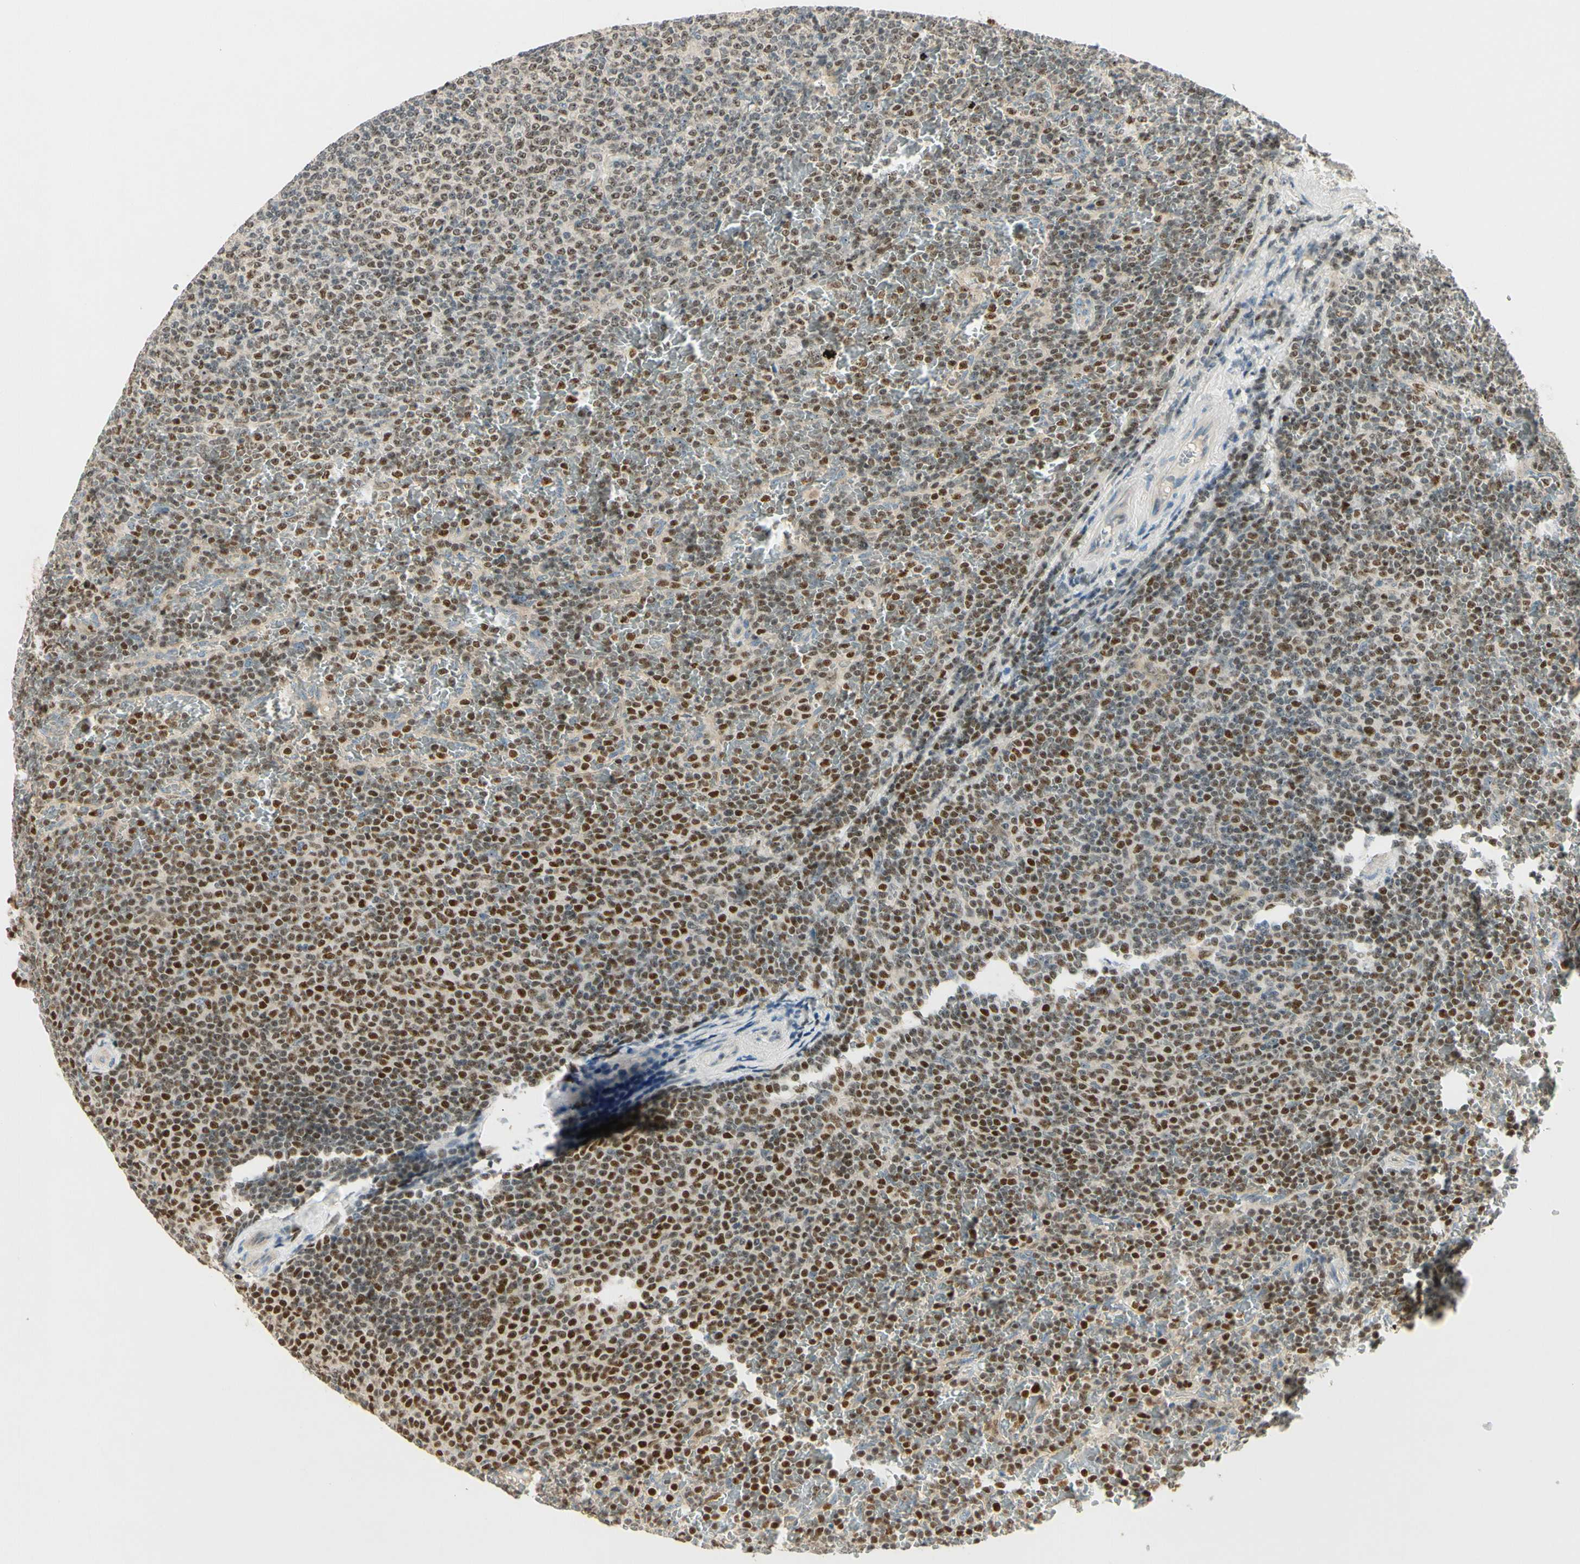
{"staining": {"intensity": "moderate", "quantity": "25%-75%", "location": "cytoplasmic/membranous,nuclear"}, "tissue": "lymphoma", "cell_type": "Tumor cells", "image_type": "cancer", "snomed": [{"axis": "morphology", "description": "Malignant lymphoma, non-Hodgkin's type, Low grade"}, {"axis": "topography", "description": "Spleen"}], "caption": "Immunohistochemical staining of human low-grade malignant lymphoma, non-Hodgkin's type demonstrates moderate cytoplasmic/membranous and nuclear protein expression in about 25%-75% of tumor cells. (DAB (3,3'-diaminobenzidine) IHC with brightfield microscopy, high magnification).", "gene": "NFYA", "patient": {"sex": "female", "age": 77}}